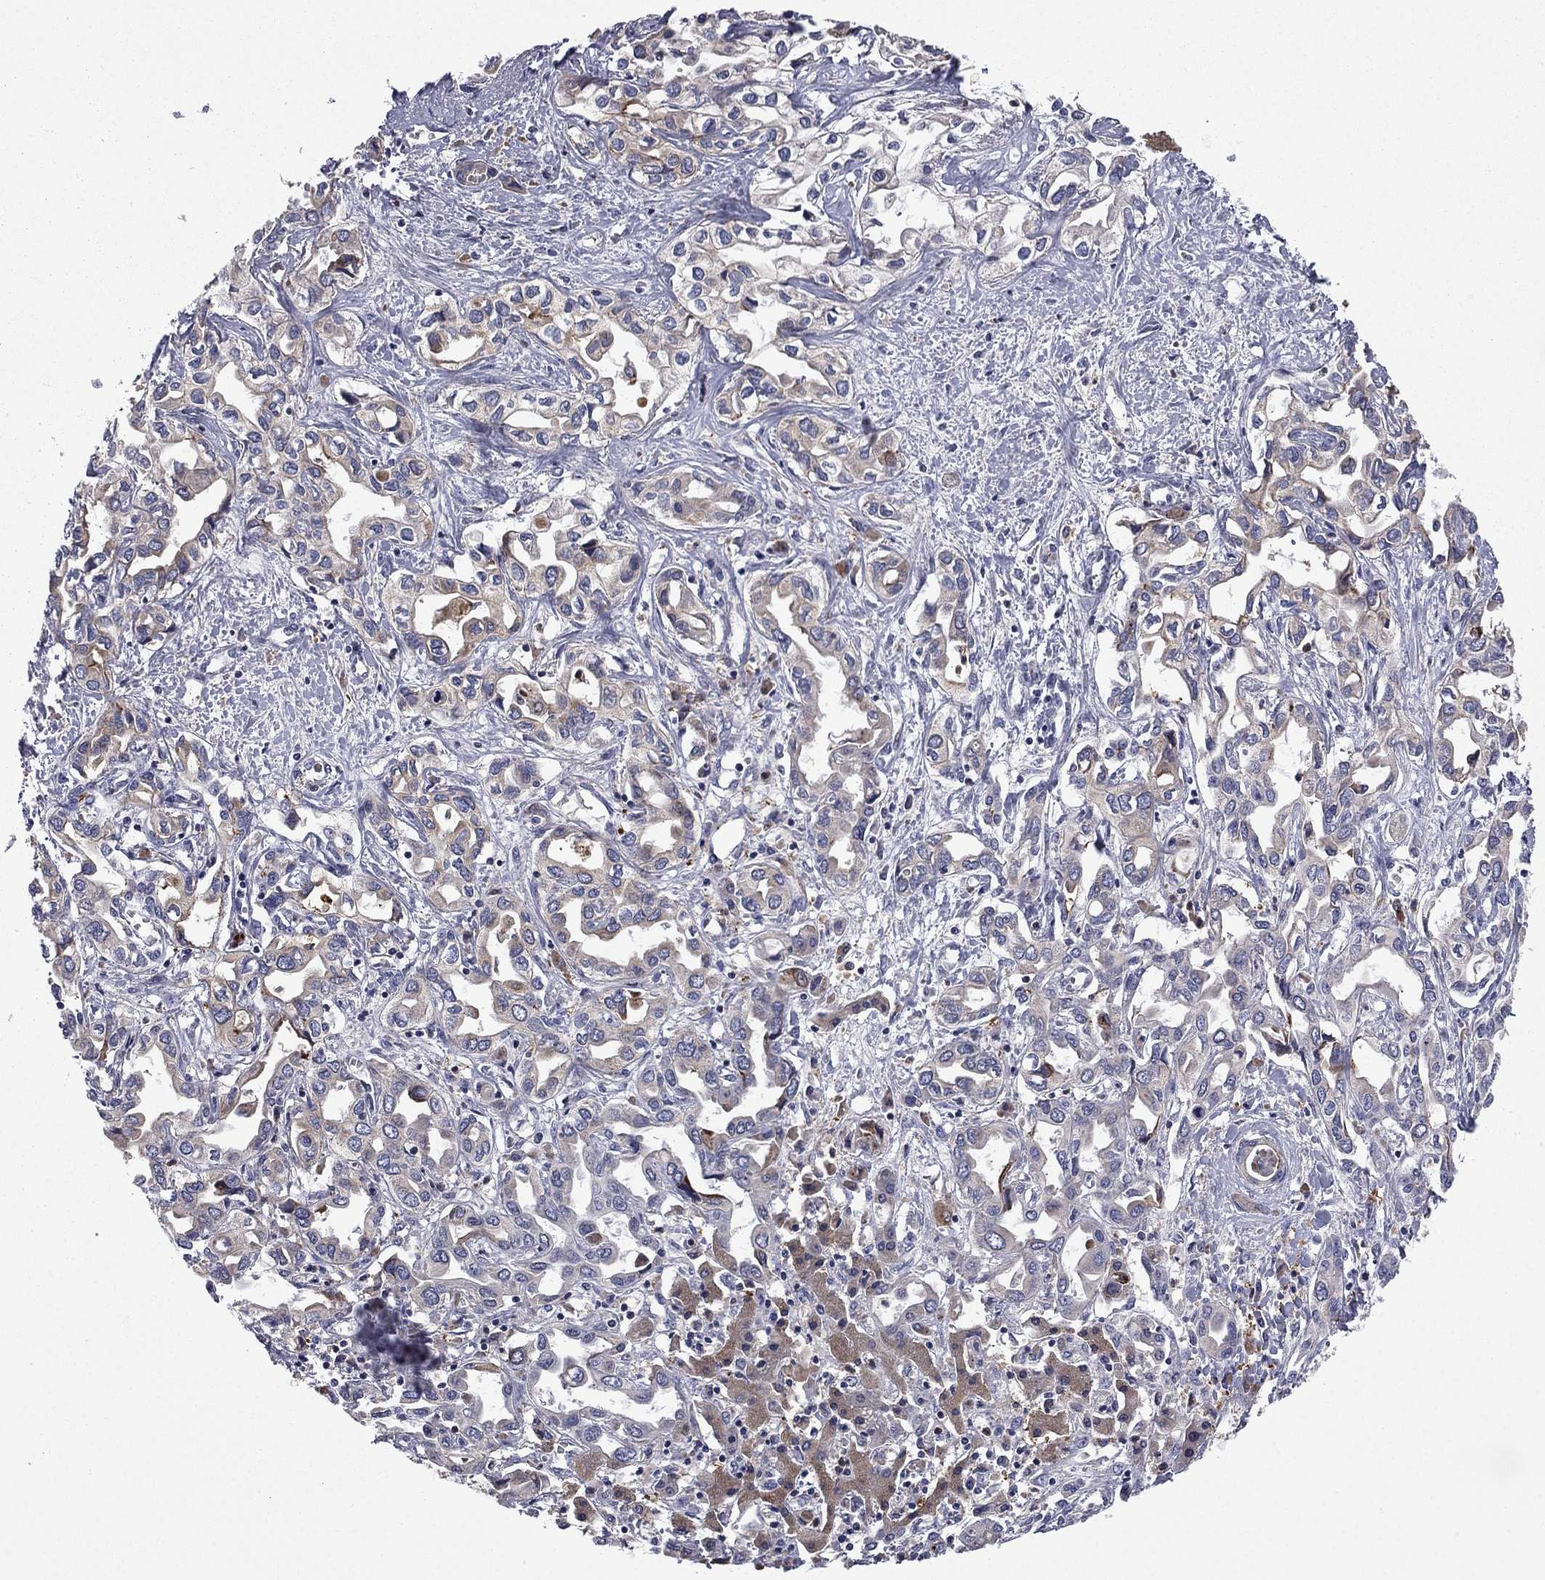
{"staining": {"intensity": "weak", "quantity": "<25%", "location": "cytoplasmic/membranous"}, "tissue": "liver cancer", "cell_type": "Tumor cells", "image_type": "cancer", "snomed": [{"axis": "morphology", "description": "Cholangiocarcinoma"}, {"axis": "topography", "description": "Liver"}], "caption": "This is an immunohistochemistry (IHC) image of human liver cancer. There is no expression in tumor cells.", "gene": "CEACAM7", "patient": {"sex": "female", "age": 64}}